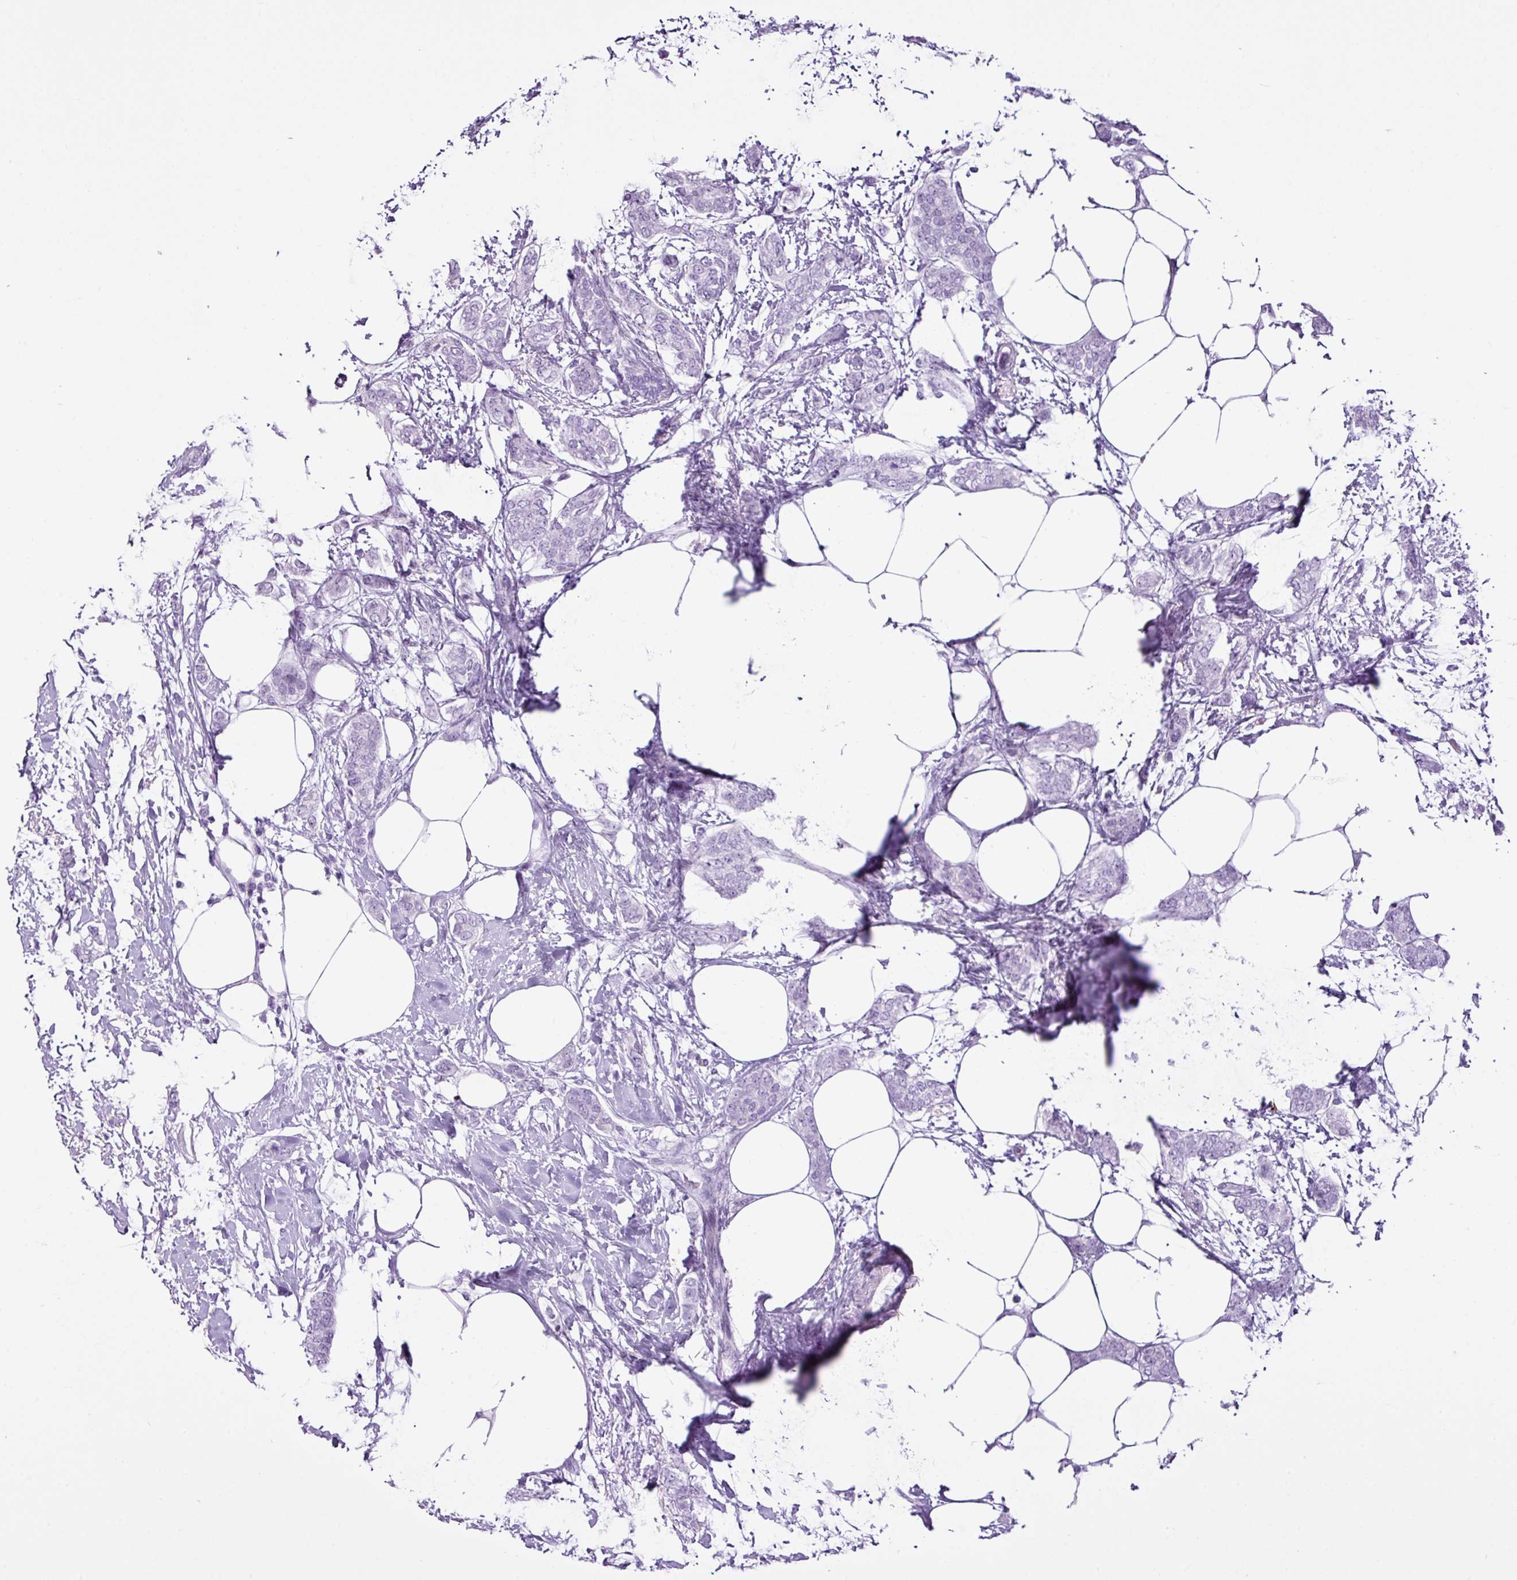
{"staining": {"intensity": "negative", "quantity": "none", "location": "none"}, "tissue": "breast cancer", "cell_type": "Tumor cells", "image_type": "cancer", "snomed": [{"axis": "morphology", "description": "Duct carcinoma"}, {"axis": "topography", "description": "Breast"}], "caption": "Breast cancer was stained to show a protein in brown. There is no significant expression in tumor cells. The staining is performed using DAB (3,3'-diaminobenzidine) brown chromogen with nuclei counter-stained in using hematoxylin.", "gene": "LILRB4", "patient": {"sex": "female", "age": 72}}